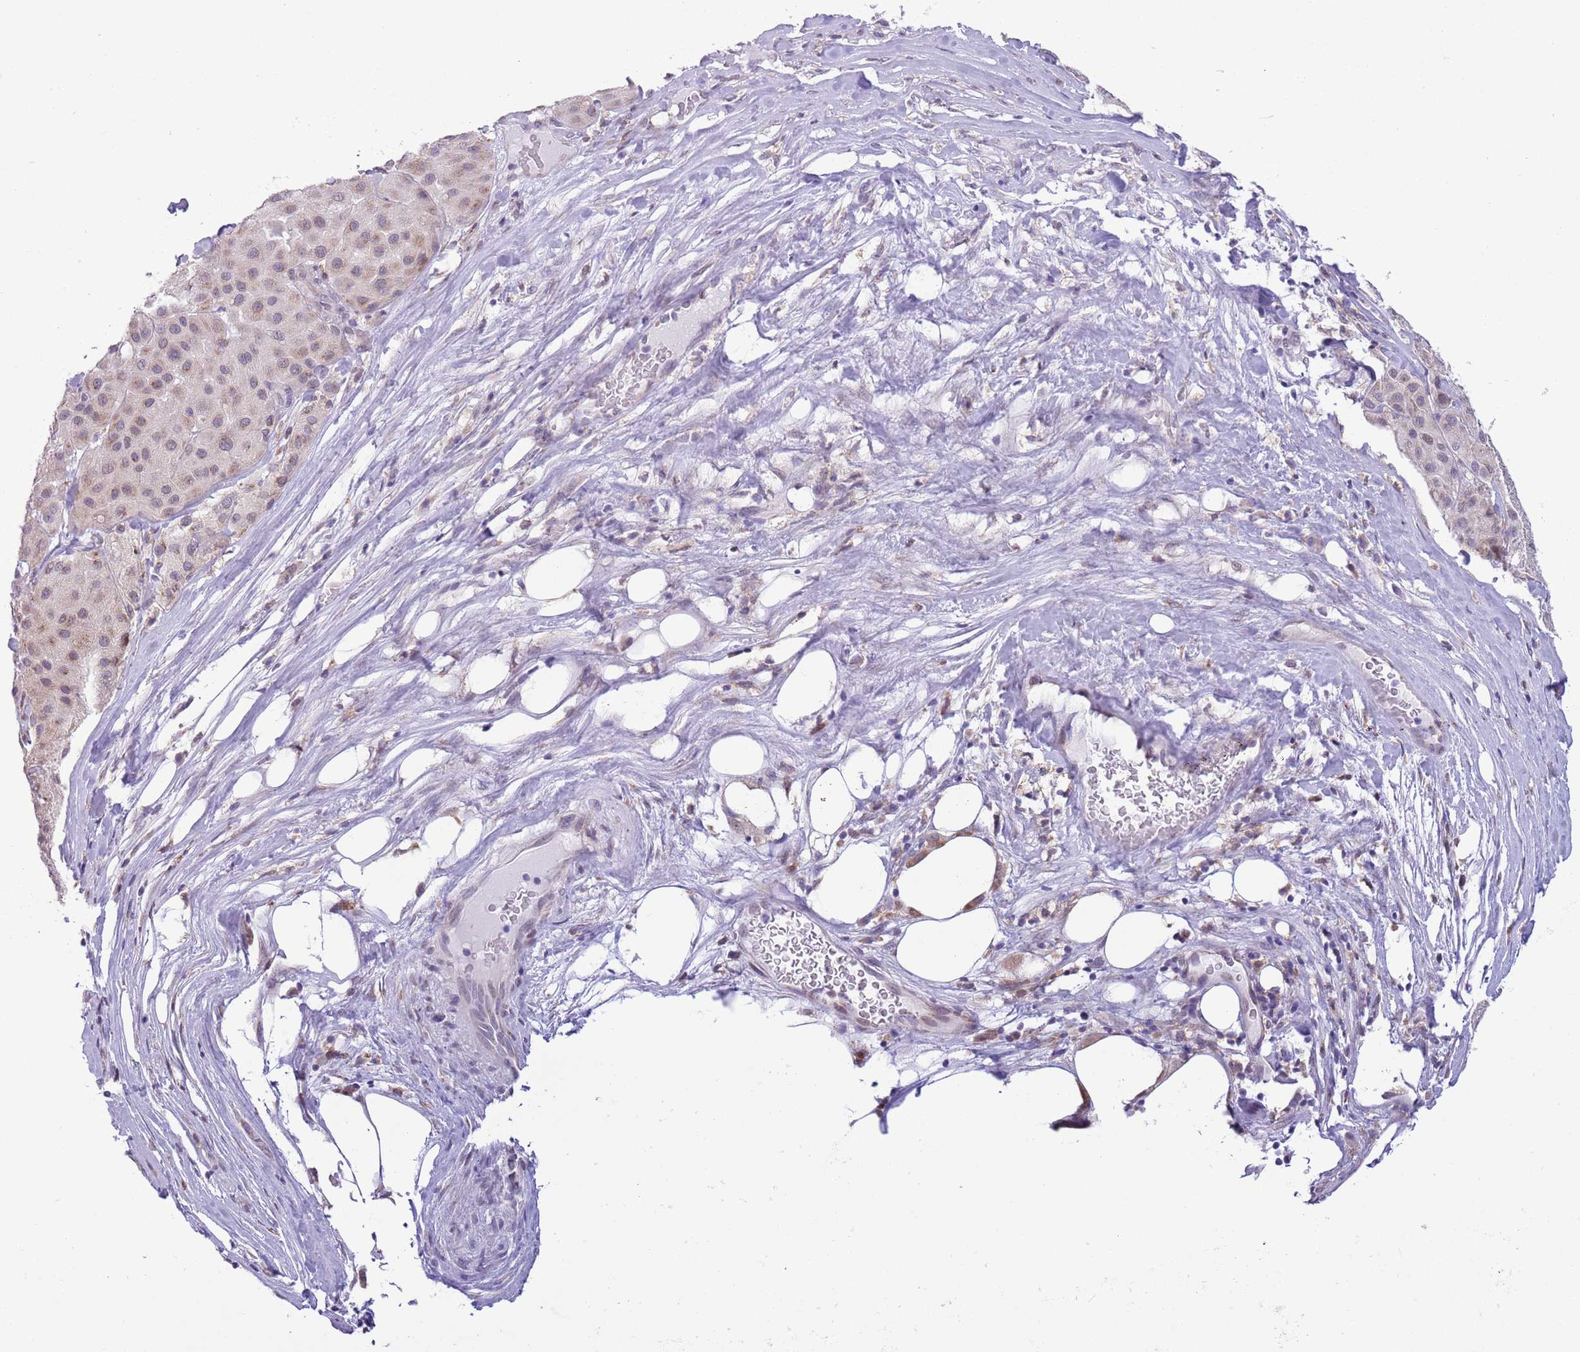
{"staining": {"intensity": "weak", "quantity": "25%-75%", "location": "cytoplasmic/membranous"}, "tissue": "melanoma", "cell_type": "Tumor cells", "image_type": "cancer", "snomed": [{"axis": "morphology", "description": "Malignant melanoma, Metastatic site"}, {"axis": "topography", "description": "Smooth muscle"}], "caption": "Brown immunohistochemical staining in malignant melanoma (metastatic site) shows weak cytoplasmic/membranous staining in approximately 25%-75% of tumor cells.", "gene": "ZNF576", "patient": {"sex": "male", "age": 41}}